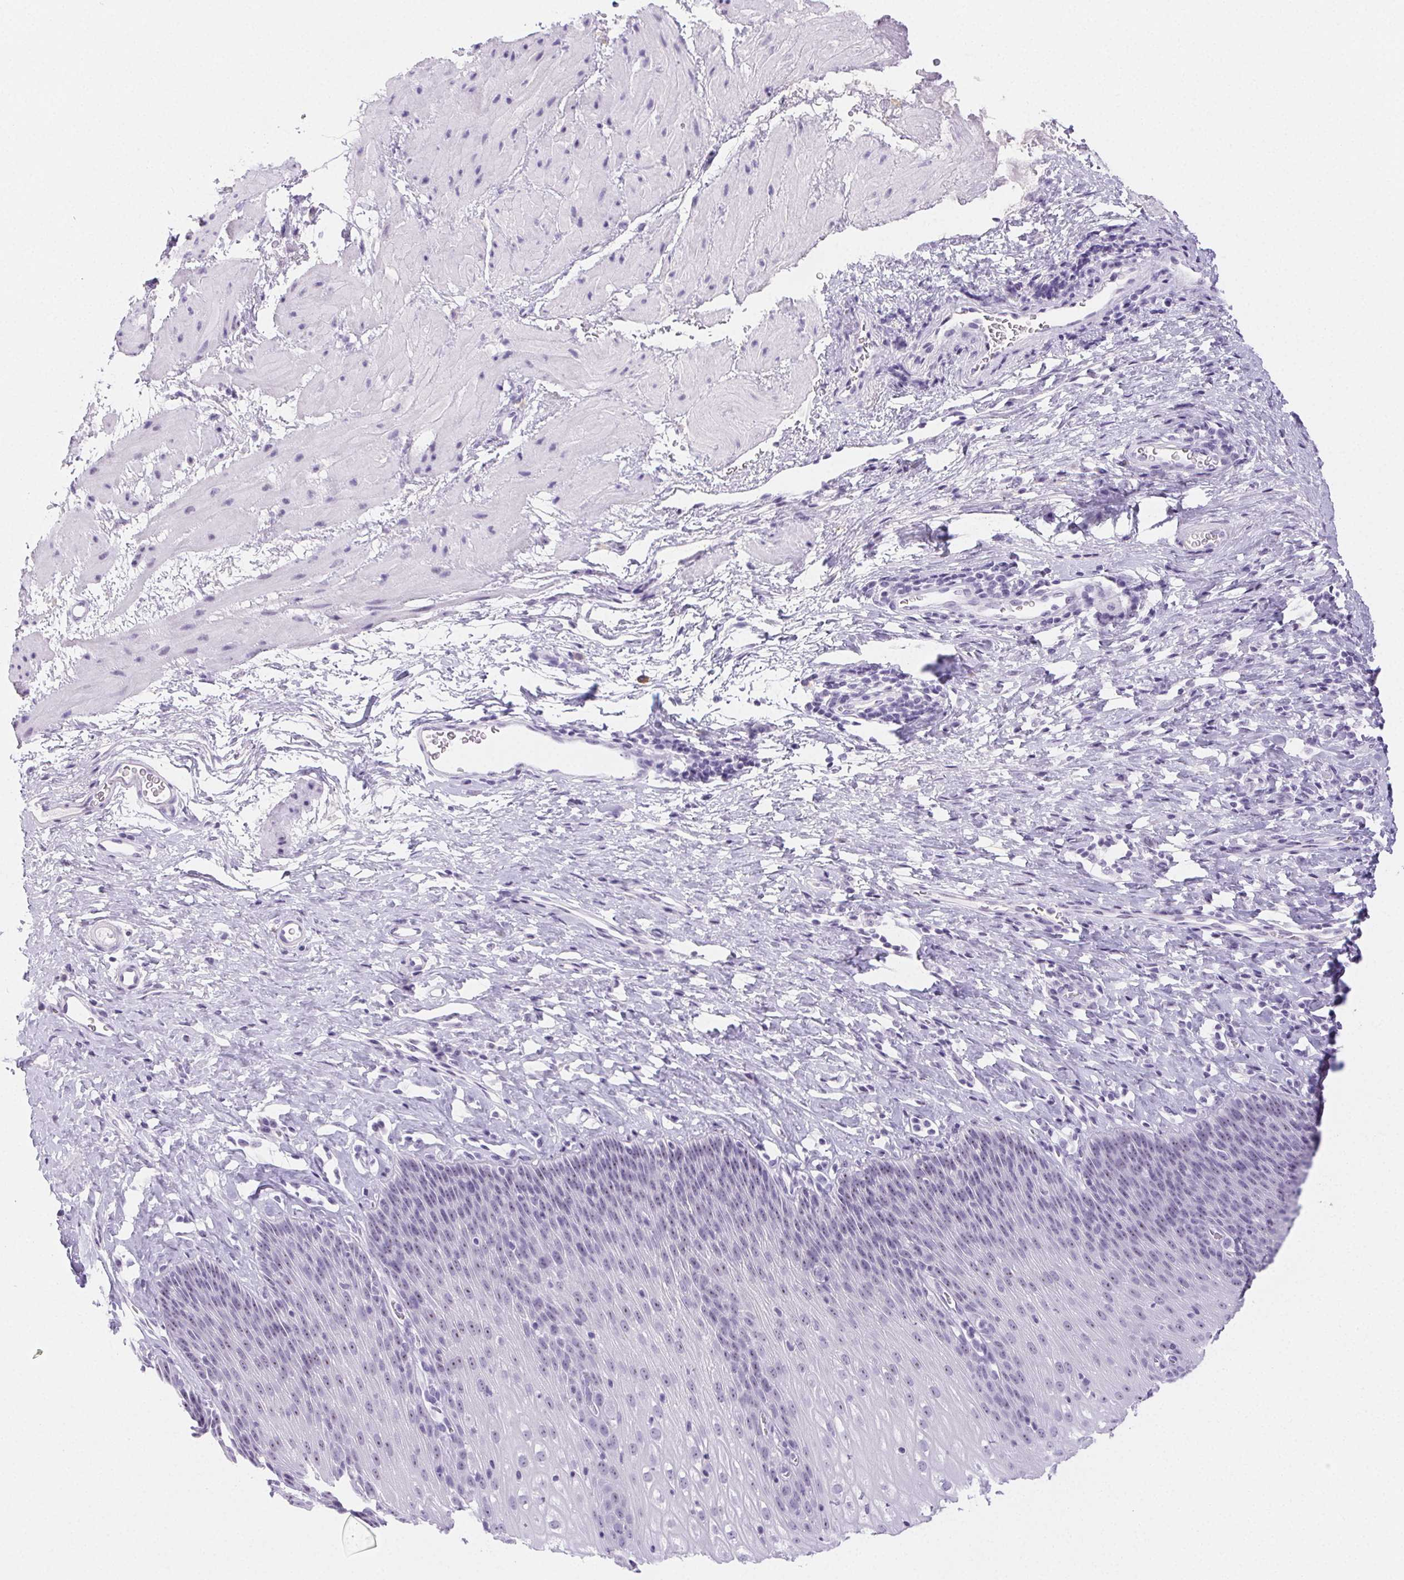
{"staining": {"intensity": "weak", "quantity": "25%-75%", "location": "nuclear"}, "tissue": "esophagus", "cell_type": "Squamous epithelial cells", "image_type": "normal", "snomed": [{"axis": "morphology", "description": "Normal tissue, NOS"}, {"axis": "topography", "description": "Esophagus"}], "caption": "IHC (DAB) staining of unremarkable human esophagus exhibits weak nuclear protein positivity in approximately 25%-75% of squamous epithelial cells.", "gene": "ST8SIA3", "patient": {"sex": "female", "age": 61}}